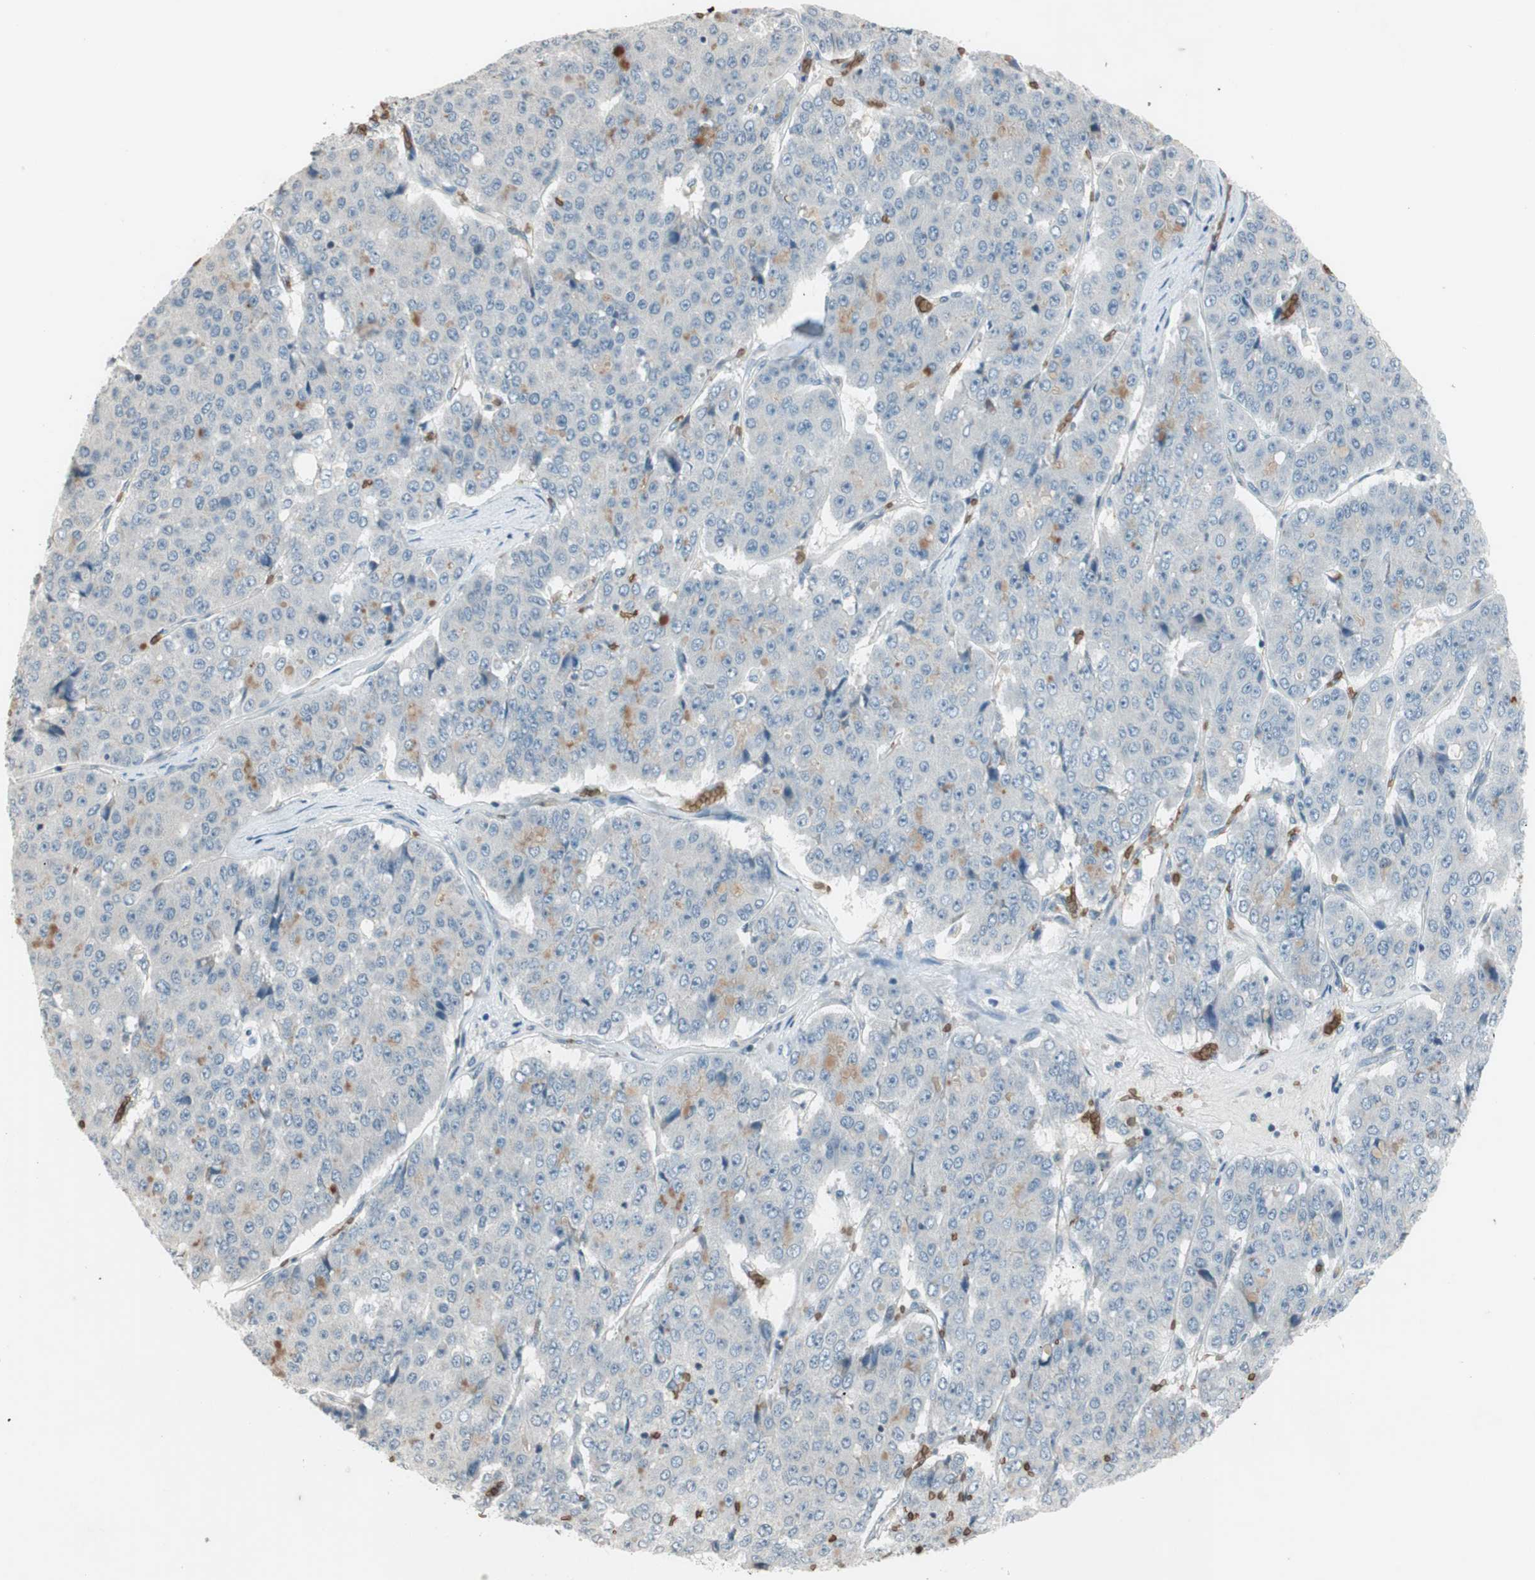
{"staining": {"intensity": "weak", "quantity": "<25%", "location": "cytoplasmic/membranous"}, "tissue": "pancreatic cancer", "cell_type": "Tumor cells", "image_type": "cancer", "snomed": [{"axis": "morphology", "description": "Adenocarcinoma, NOS"}, {"axis": "topography", "description": "Pancreas"}], "caption": "An IHC histopathology image of pancreatic cancer is shown. There is no staining in tumor cells of pancreatic cancer.", "gene": "GYPC", "patient": {"sex": "male", "age": 50}}